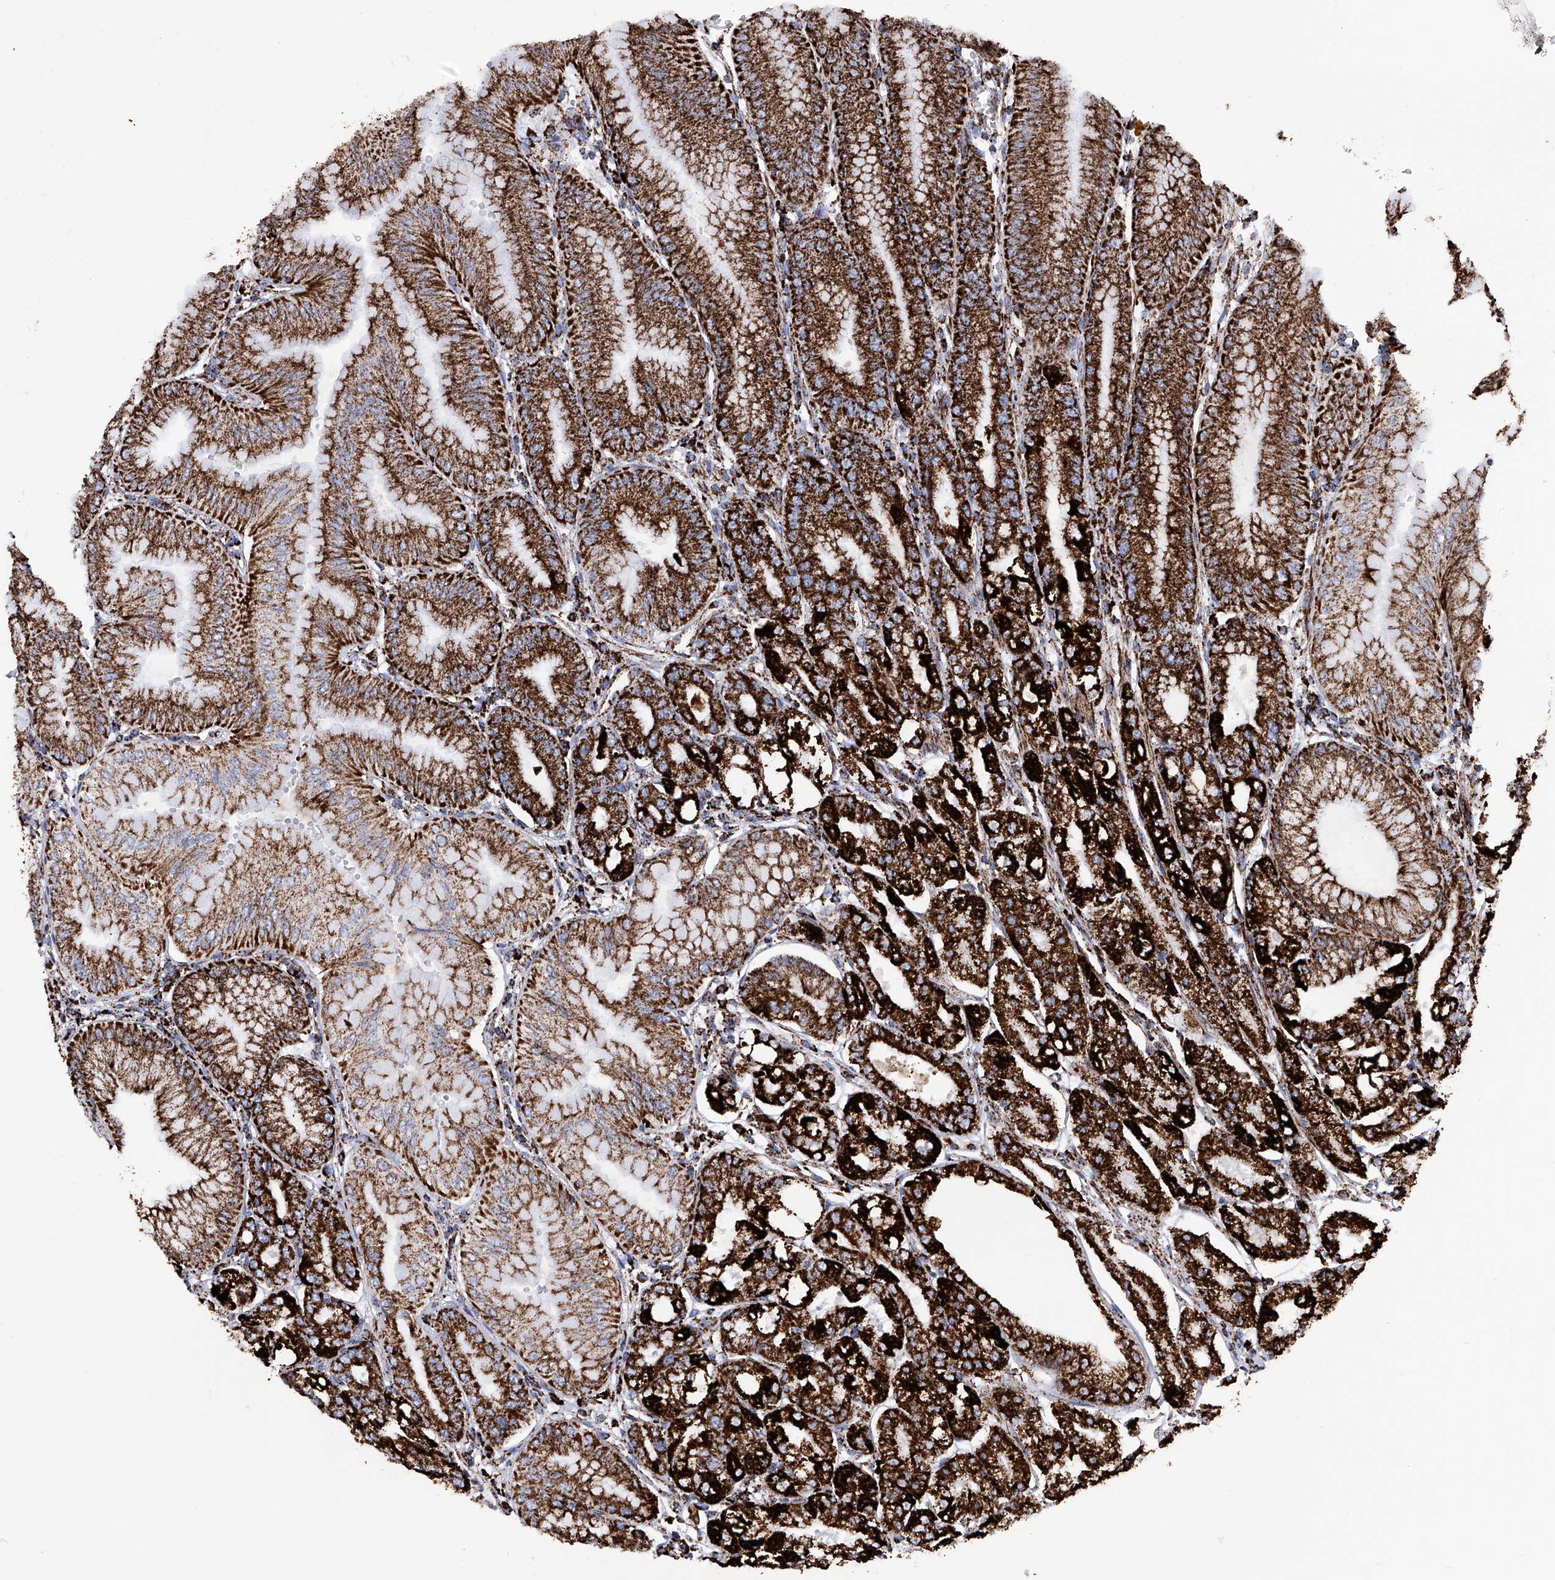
{"staining": {"intensity": "strong", "quantity": ">75%", "location": "cytoplasmic/membranous"}, "tissue": "stomach", "cell_type": "Glandular cells", "image_type": "normal", "snomed": [{"axis": "morphology", "description": "Normal tissue, NOS"}, {"axis": "topography", "description": "Stomach, lower"}], "caption": "Brown immunohistochemical staining in unremarkable stomach demonstrates strong cytoplasmic/membranous staining in about >75% of glandular cells.", "gene": "ATP5PF", "patient": {"sex": "male", "age": 71}}